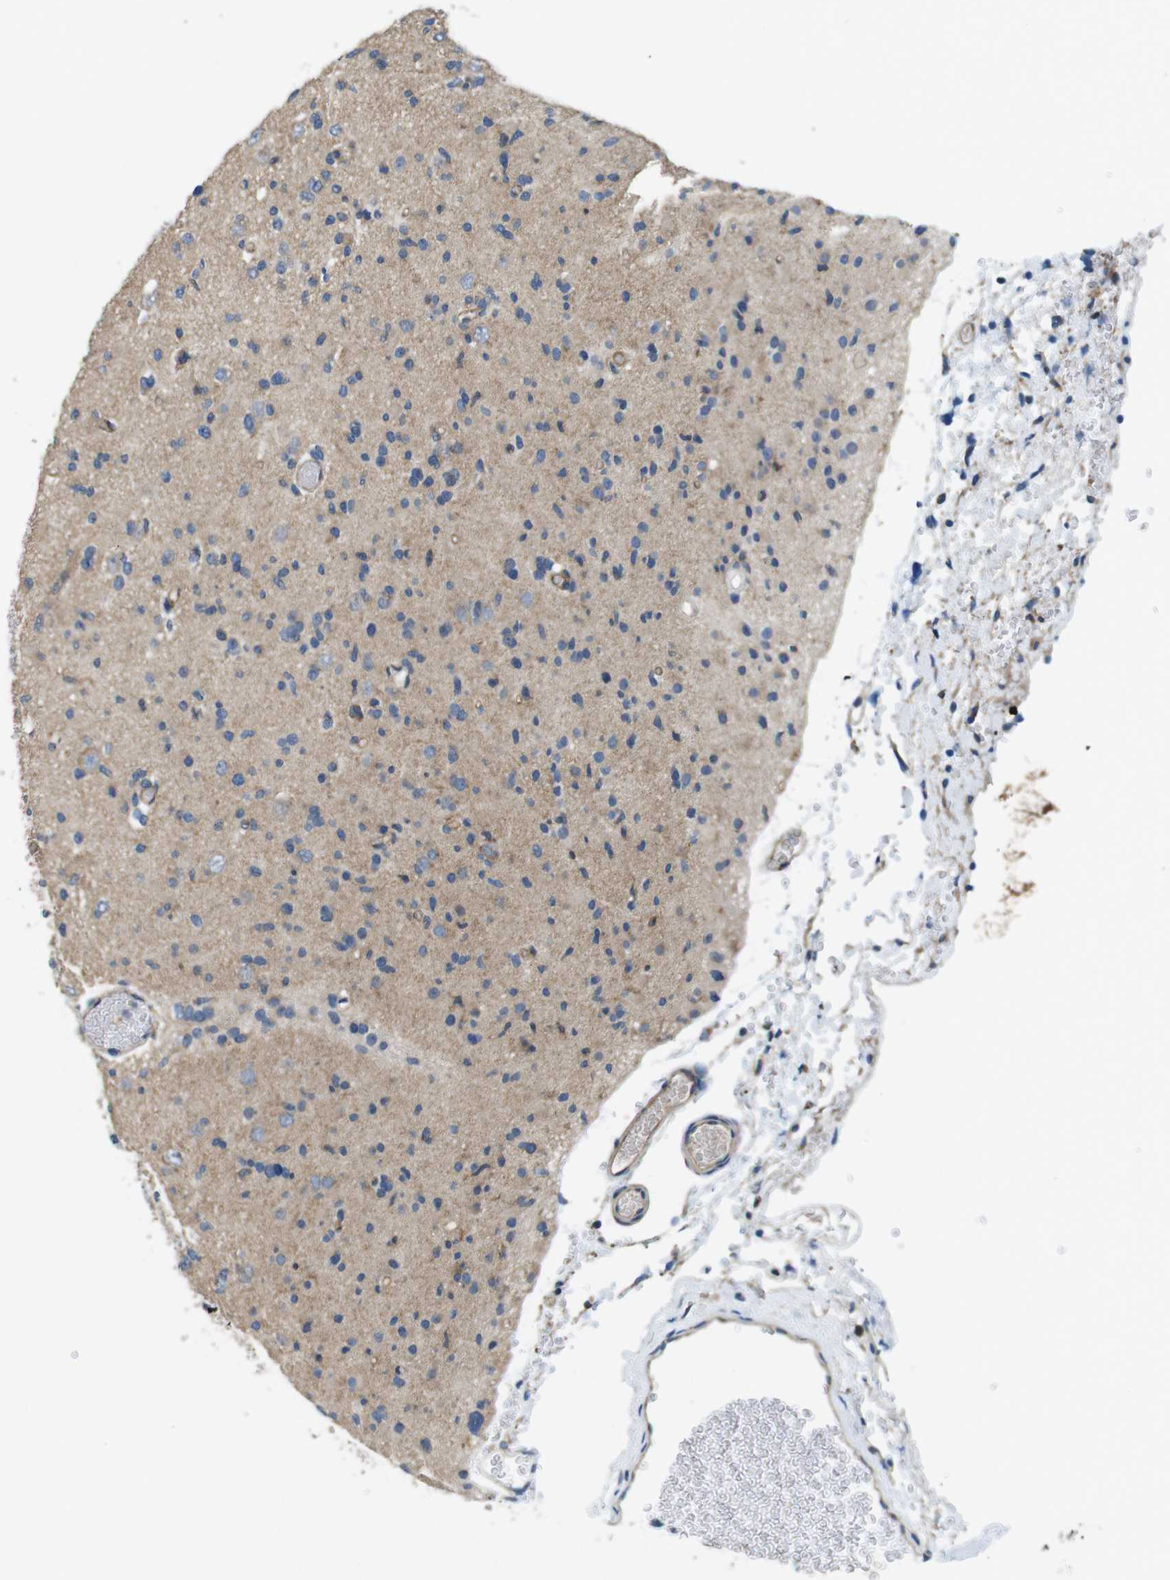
{"staining": {"intensity": "negative", "quantity": "none", "location": "none"}, "tissue": "glioma", "cell_type": "Tumor cells", "image_type": "cancer", "snomed": [{"axis": "morphology", "description": "Glioma, malignant, Low grade"}, {"axis": "topography", "description": "Brain"}], "caption": "IHC histopathology image of glioma stained for a protein (brown), which exhibits no staining in tumor cells. The staining is performed using DAB brown chromogen with nuclei counter-stained in using hematoxylin.", "gene": "DENND4C", "patient": {"sex": "female", "age": 22}}